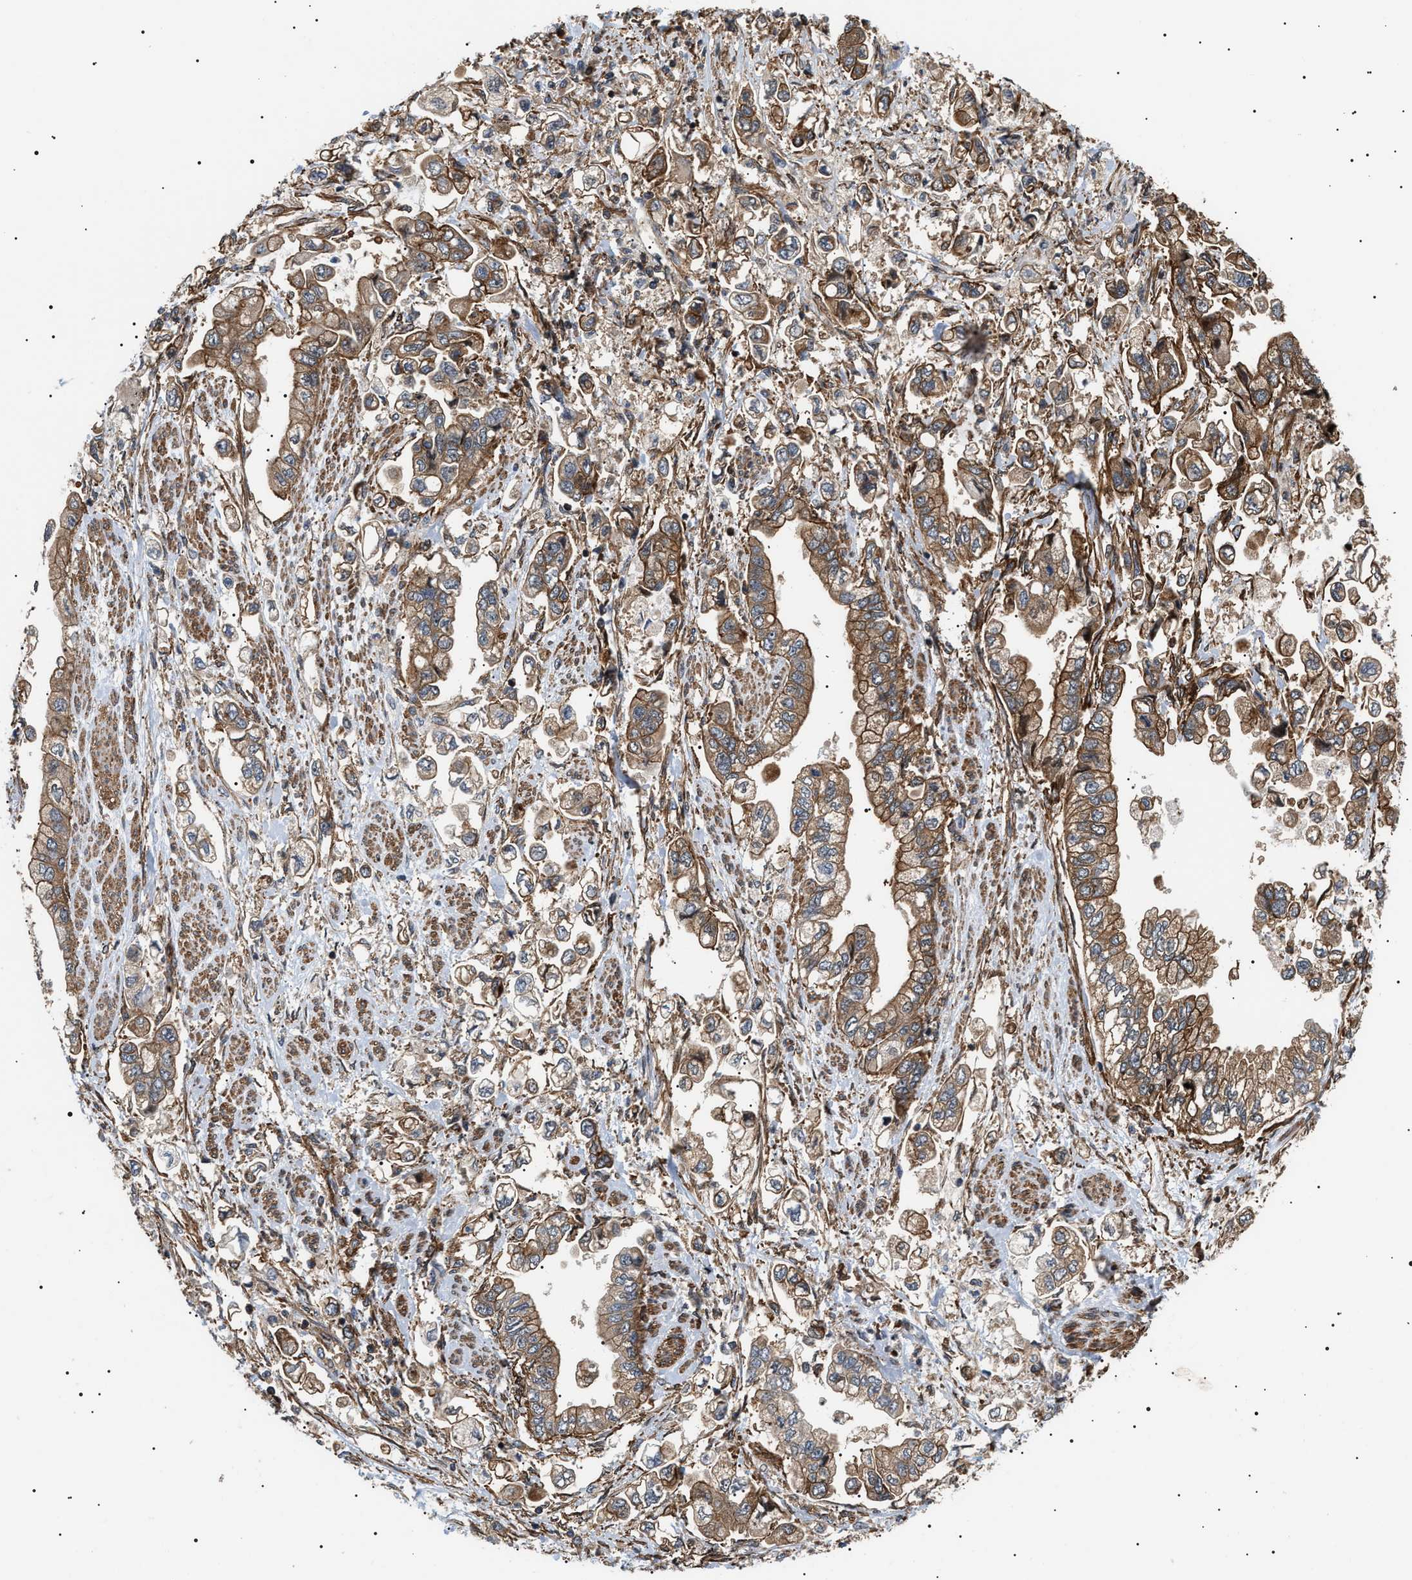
{"staining": {"intensity": "weak", "quantity": ">75%", "location": "cytoplasmic/membranous"}, "tissue": "stomach cancer", "cell_type": "Tumor cells", "image_type": "cancer", "snomed": [{"axis": "morphology", "description": "Normal tissue, NOS"}, {"axis": "morphology", "description": "Adenocarcinoma, NOS"}, {"axis": "topography", "description": "Stomach"}], "caption": "Immunohistochemistry (IHC) of human stomach adenocarcinoma displays low levels of weak cytoplasmic/membranous staining in about >75% of tumor cells. (Stains: DAB in brown, nuclei in blue, Microscopy: brightfield microscopy at high magnification).", "gene": "SH3GLB2", "patient": {"sex": "male", "age": 62}}